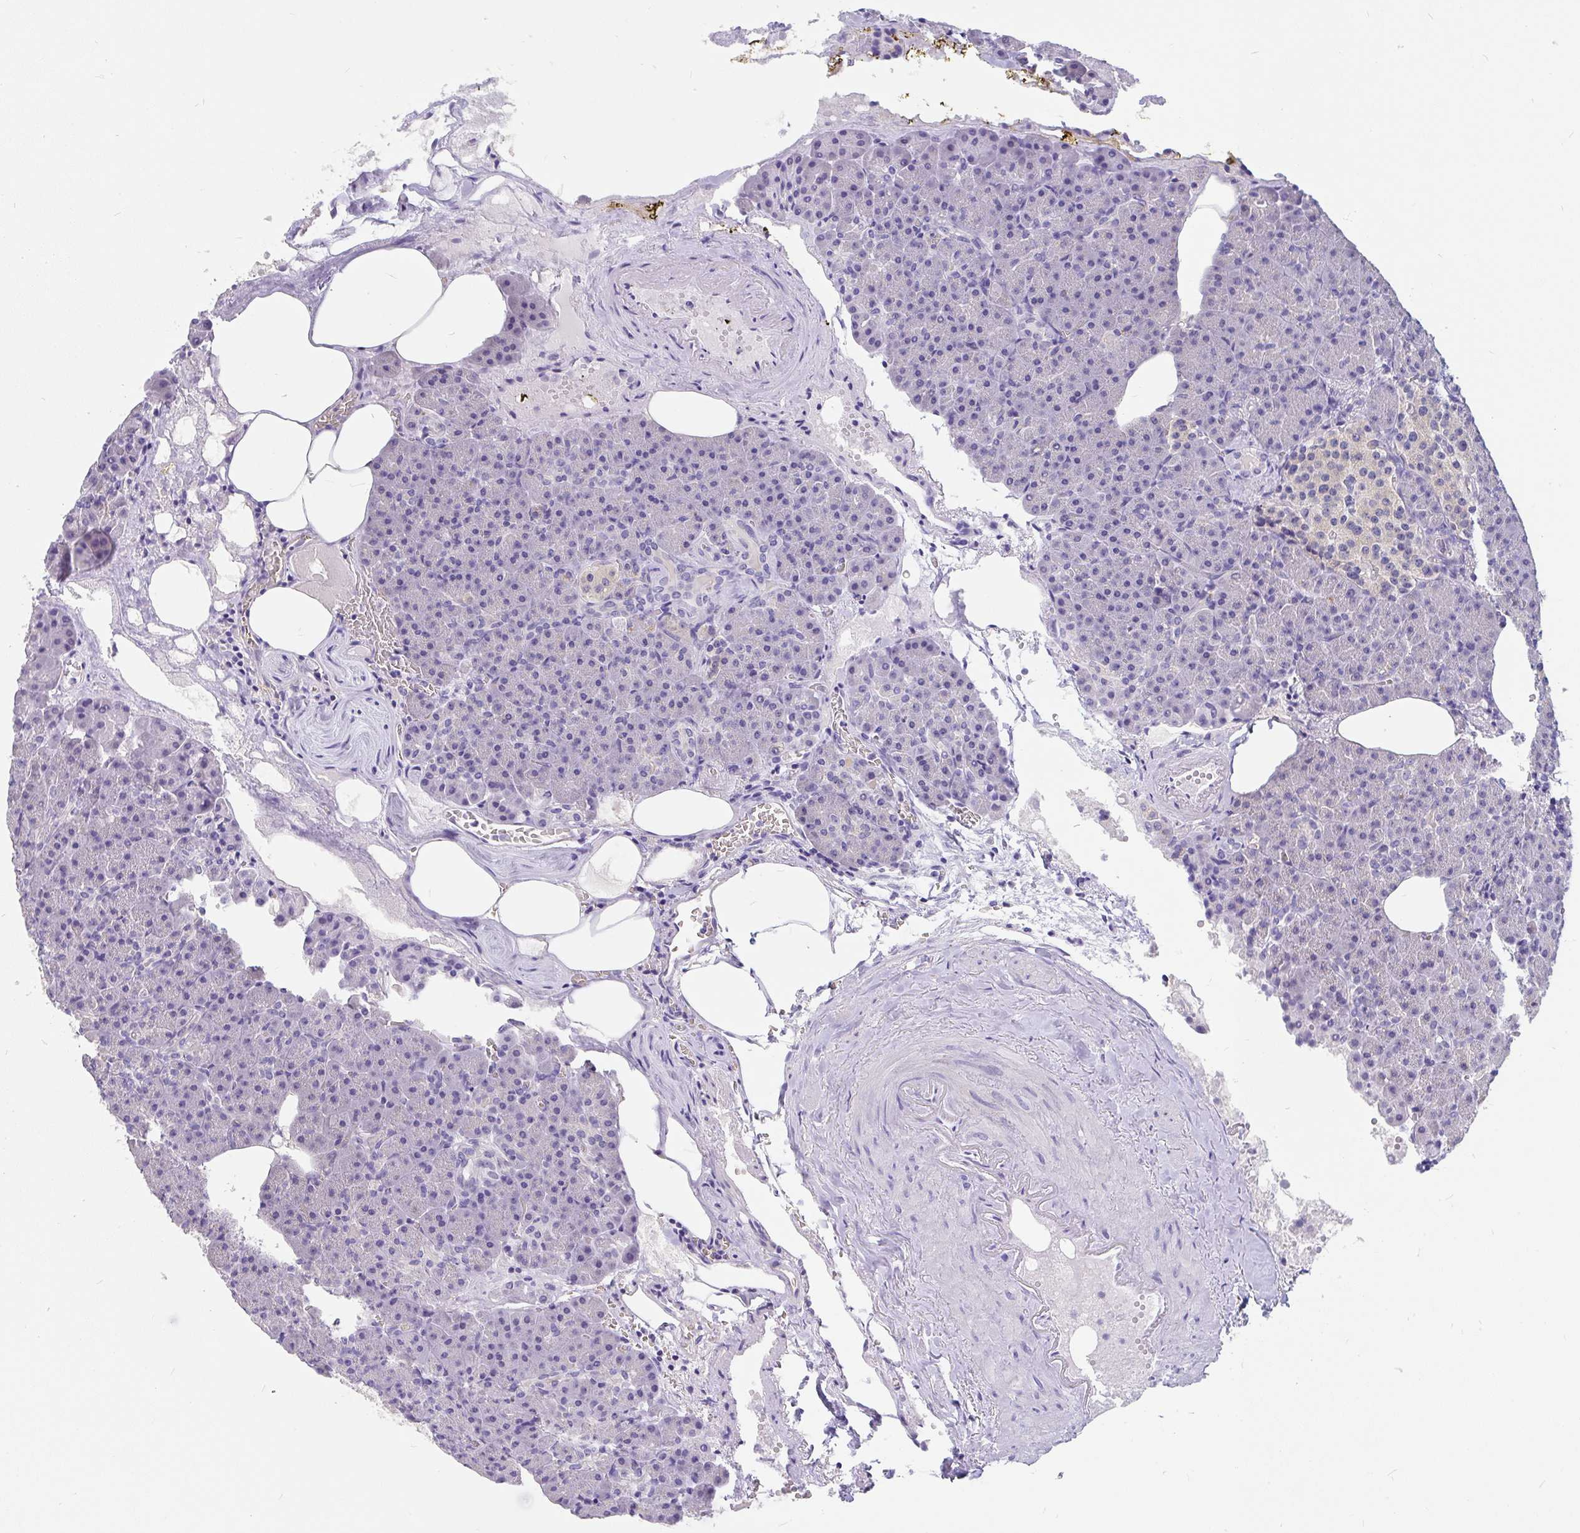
{"staining": {"intensity": "weak", "quantity": "<25%", "location": "cytoplasmic/membranous"}, "tissue": "pancreas", "cell_type": "Exocrine glandular cells", "image_type": "normal", "snomed": [{"axis": "morphology", "description": "Normal tissue, NOS"}, {"axis": "topography", "description": "Pancreas"}], "caption": "A high-resolution micrograph shows IHC staining of benign pancreas, which reveals no significant positivity in exocrine glandular cells.", "gene": "INTS5", "patient": {"sex": "female", "age": 74}}